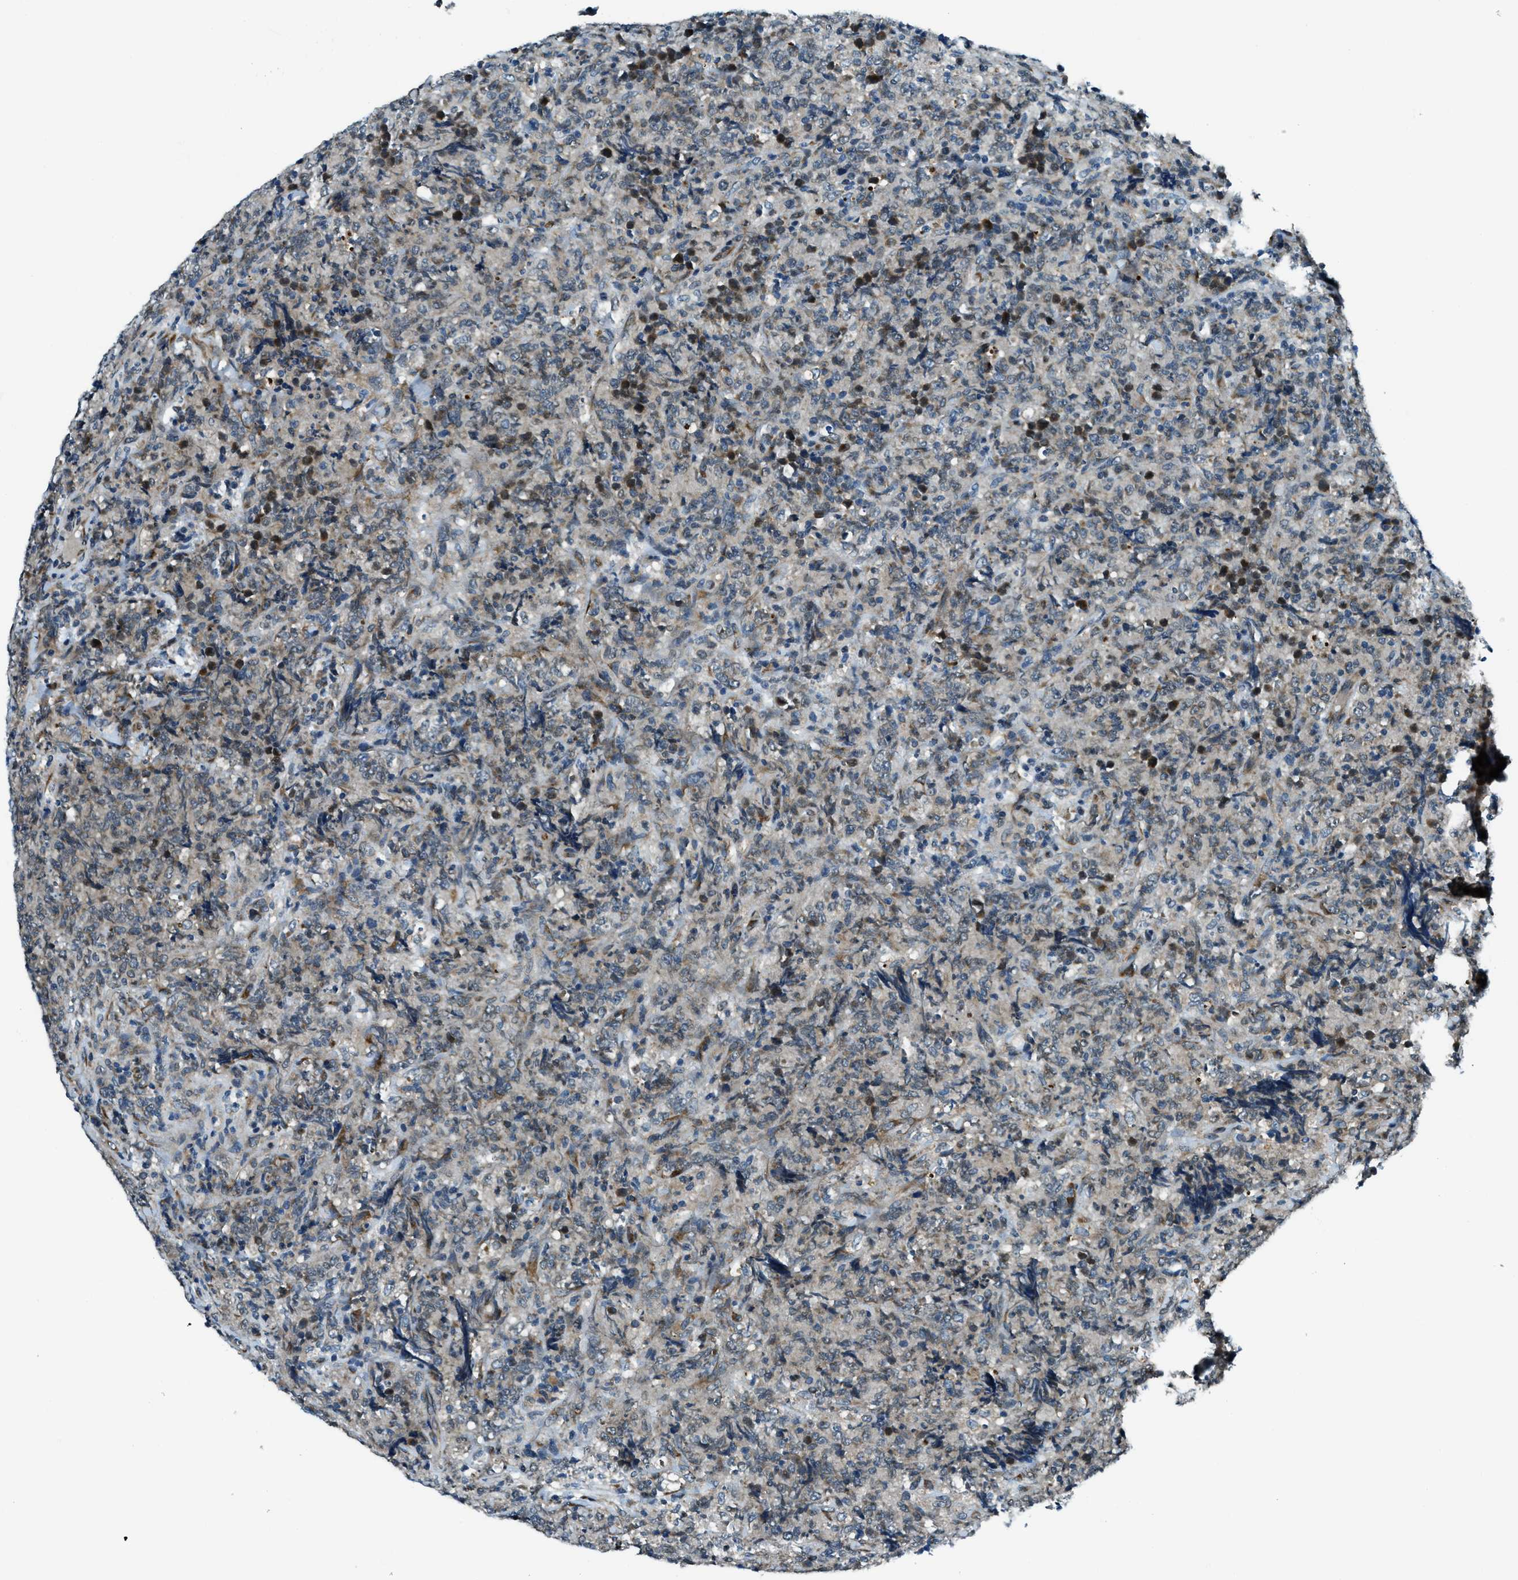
{"staining": {"intensity": "weak", "quantity": "<25%", "location": "cytoplasmic/membranous"}, "tissue": "lymphoma", "cell_type": "Tumor cells", "image_type": "cancer", "snomed": [{"axis": "morphology", "description": "Malignant lymphoma, non-Hodgkin's type, High grade"}, {"axis": "topography", "description": "Tonsil"}], "caption": "Immunohistochemistry (IHC) image of neoplastic tissue: lymphoma stained with DAB (3,3'-diaminobenzidine) reveals no significant protein expression in tumor cells.", "gene": "GINM1", "patient": {"sex": "female", "age": 36}}